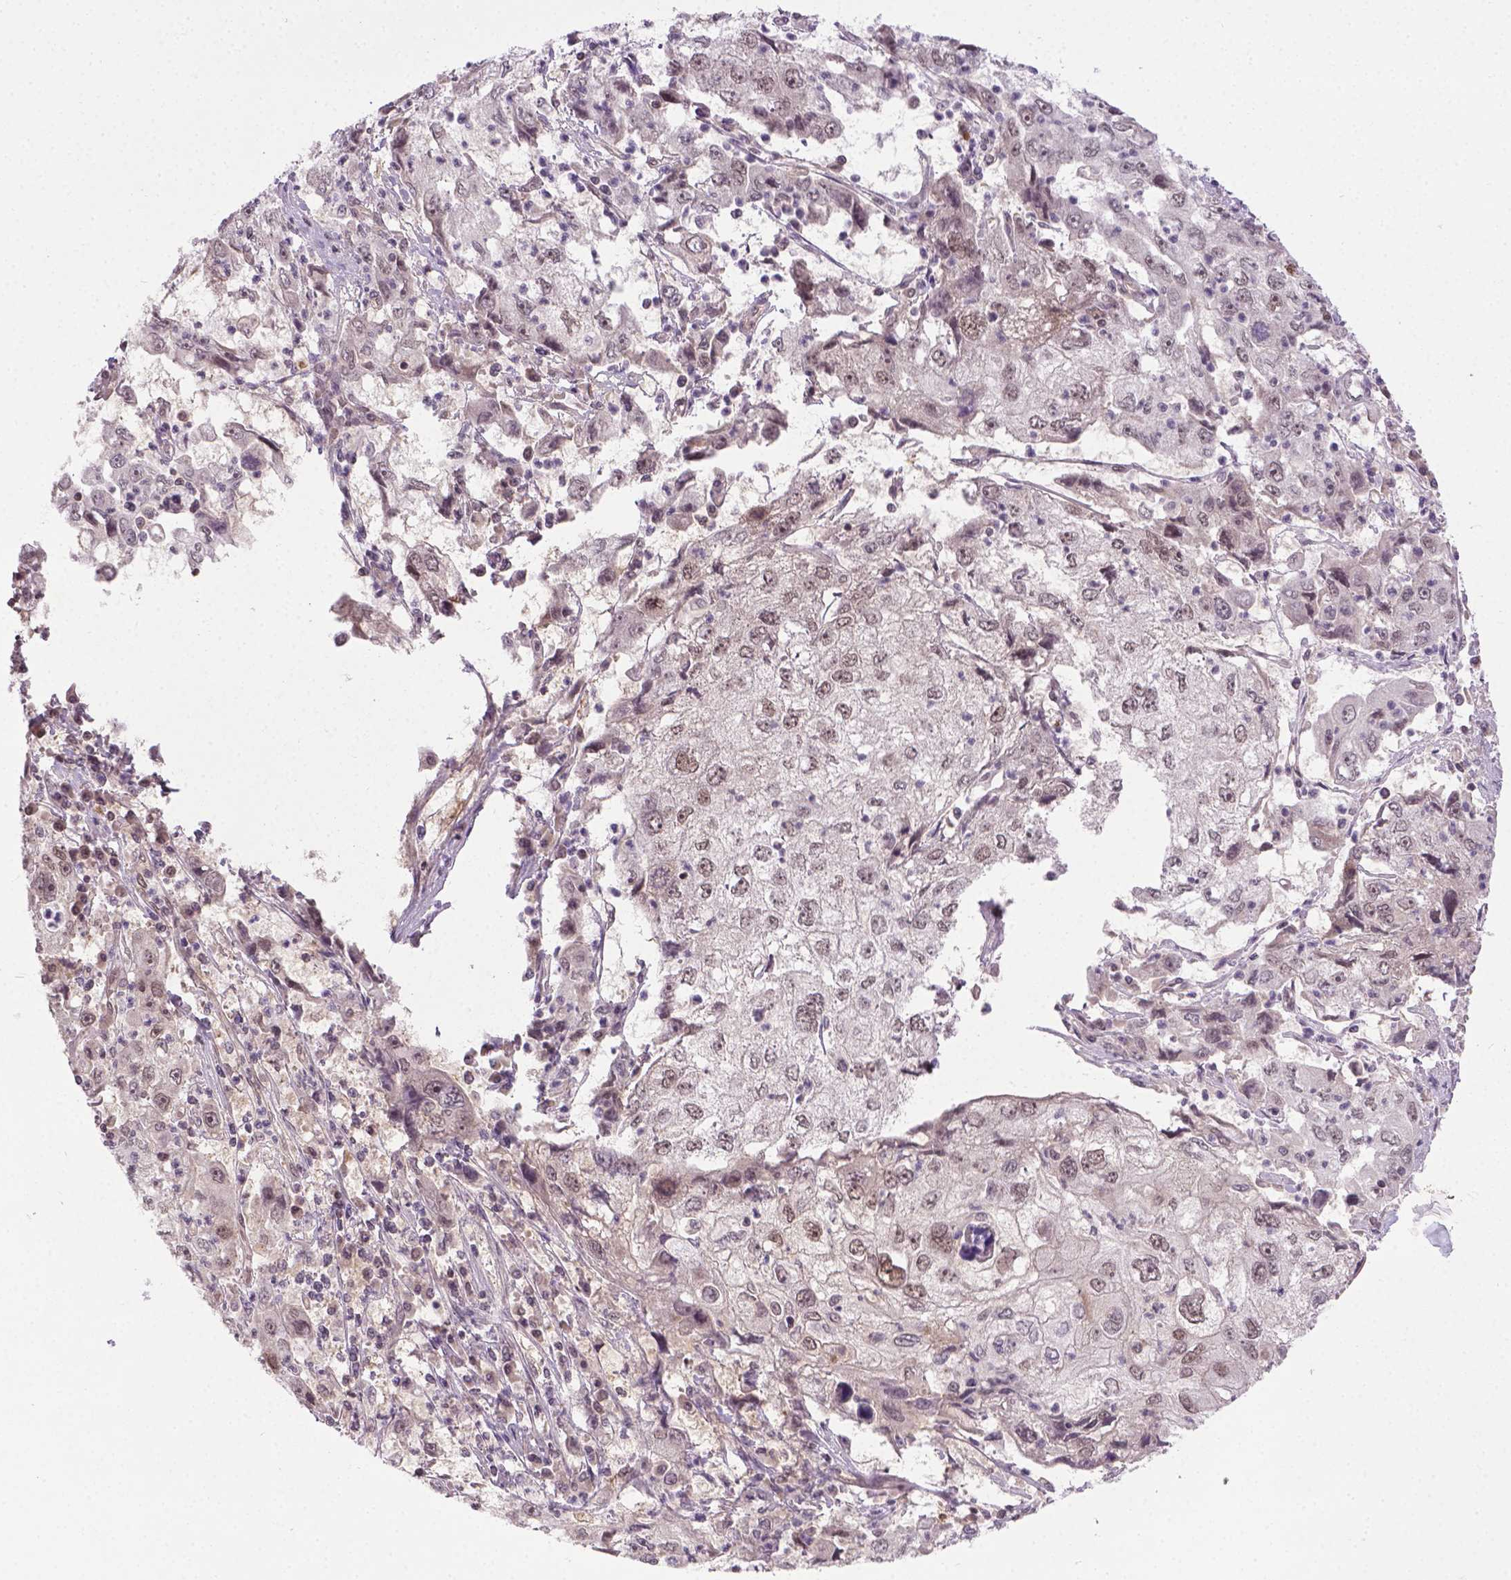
{"staining": {"intensity": "weak", "quantity": "<25%", "location": "nuclear"}, "tissue": "cervical cancer", "cell_type": "Tumor cells", "image_type": "cancer", "snomed": [{"axis": "morphology", "description": "Squamous cell carcinoma, NOS"}, {"axis": "topography", "description": "Cervix"}], "caption": "Tumor cells show no significant positivity in squamous cell carcinoma (cervical).", "gene": "ANKRD54", "patient": {"sex": "female", "age": 36}}